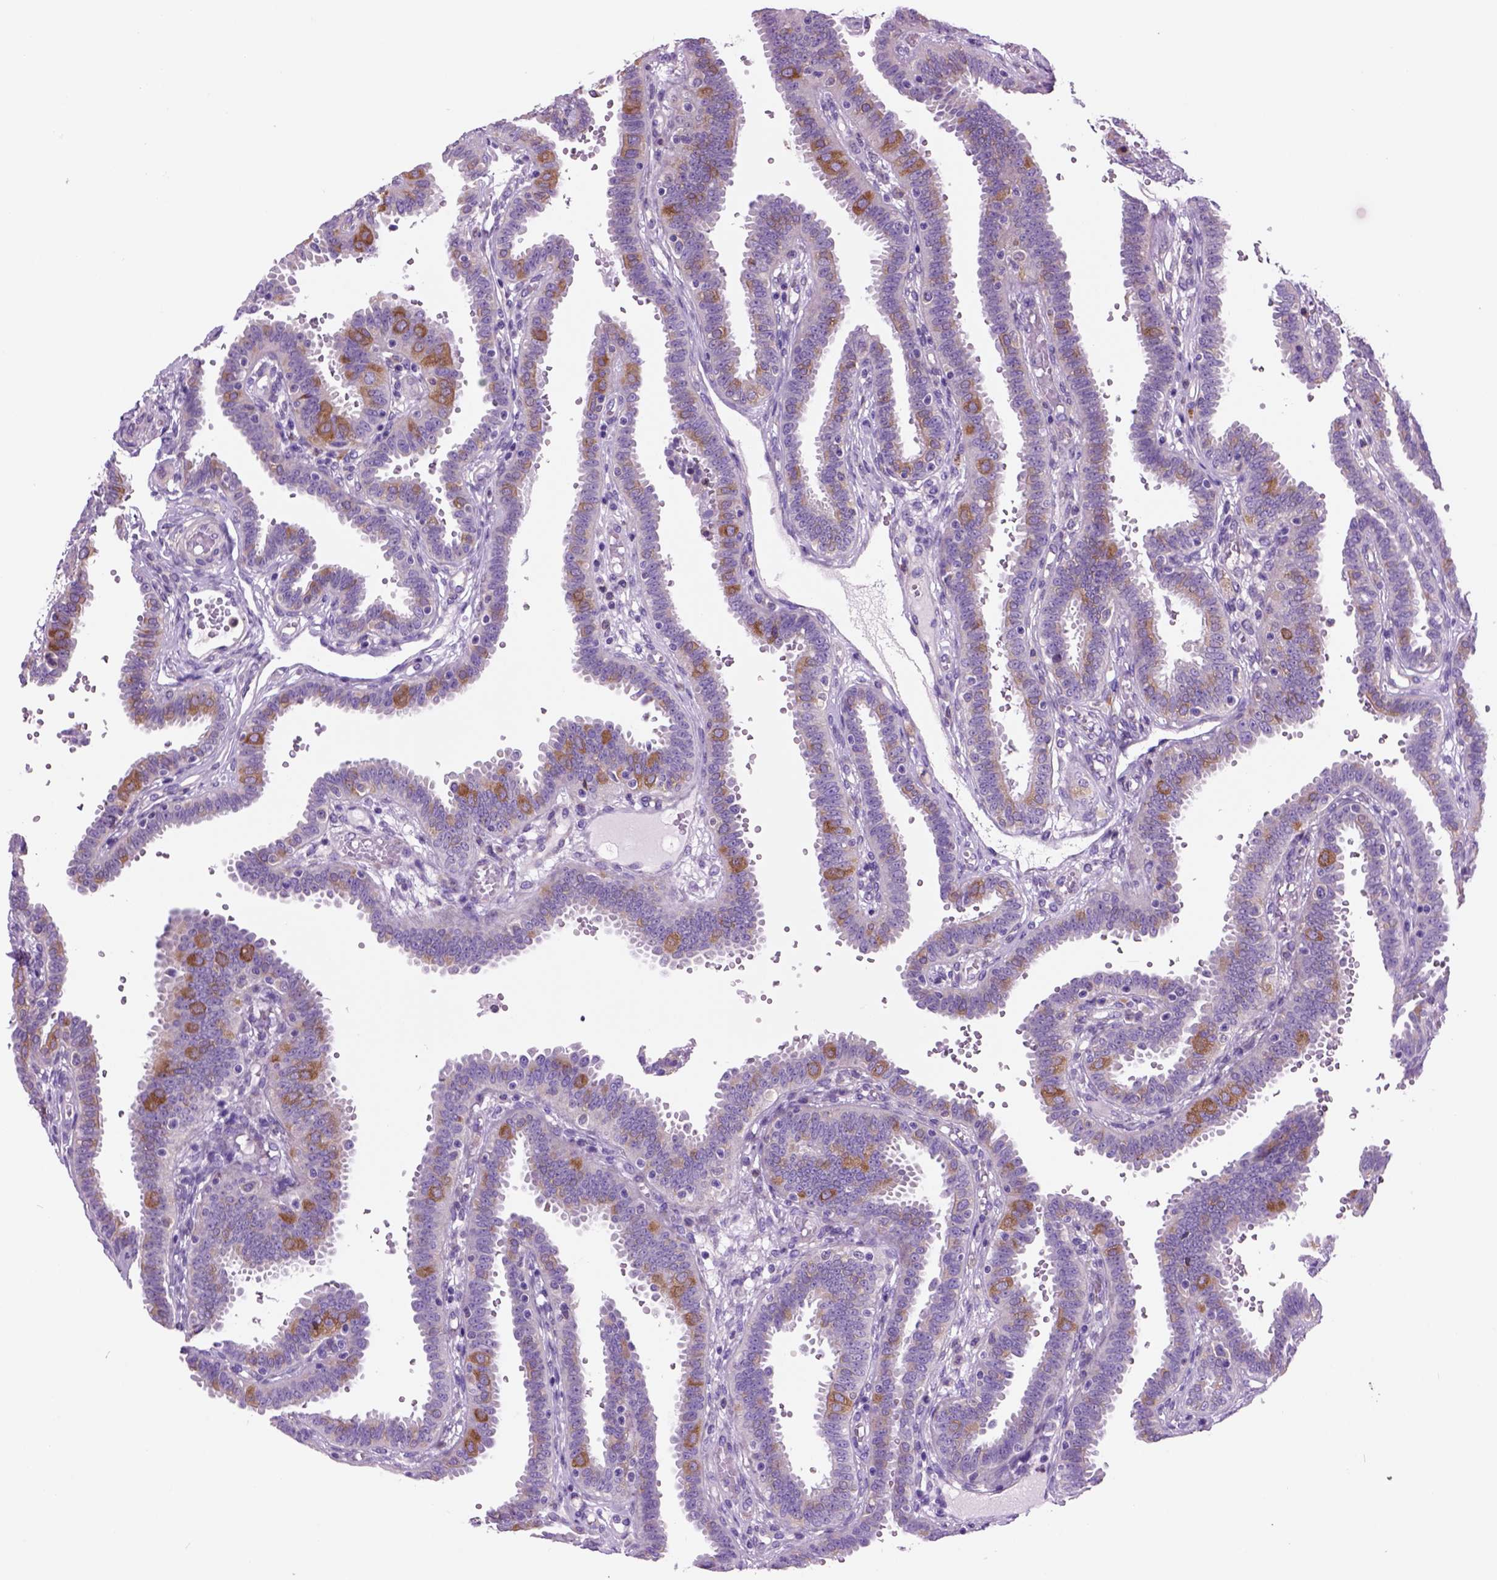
{"staining": {"intensity": "moderate", "quantity": "25%-75%", "location": "cytoplasmic/membranous"}, "tissue": "fallopian tube", "cell_type": "Glandular cells", "image_type": "normal", "snomed": [{"axis": "morphology", "description": "Normal tissue, NOS"}, {"axis": "topography", "description": "Fallopian tube"}], "caption": "Normal fallopian tube reveals moderate cytoplasmic/membranous expression in approximately 25%-75% of glandular cells.", "gene": "PIAS3", "patient": {"sex": "female", "age": 37}}